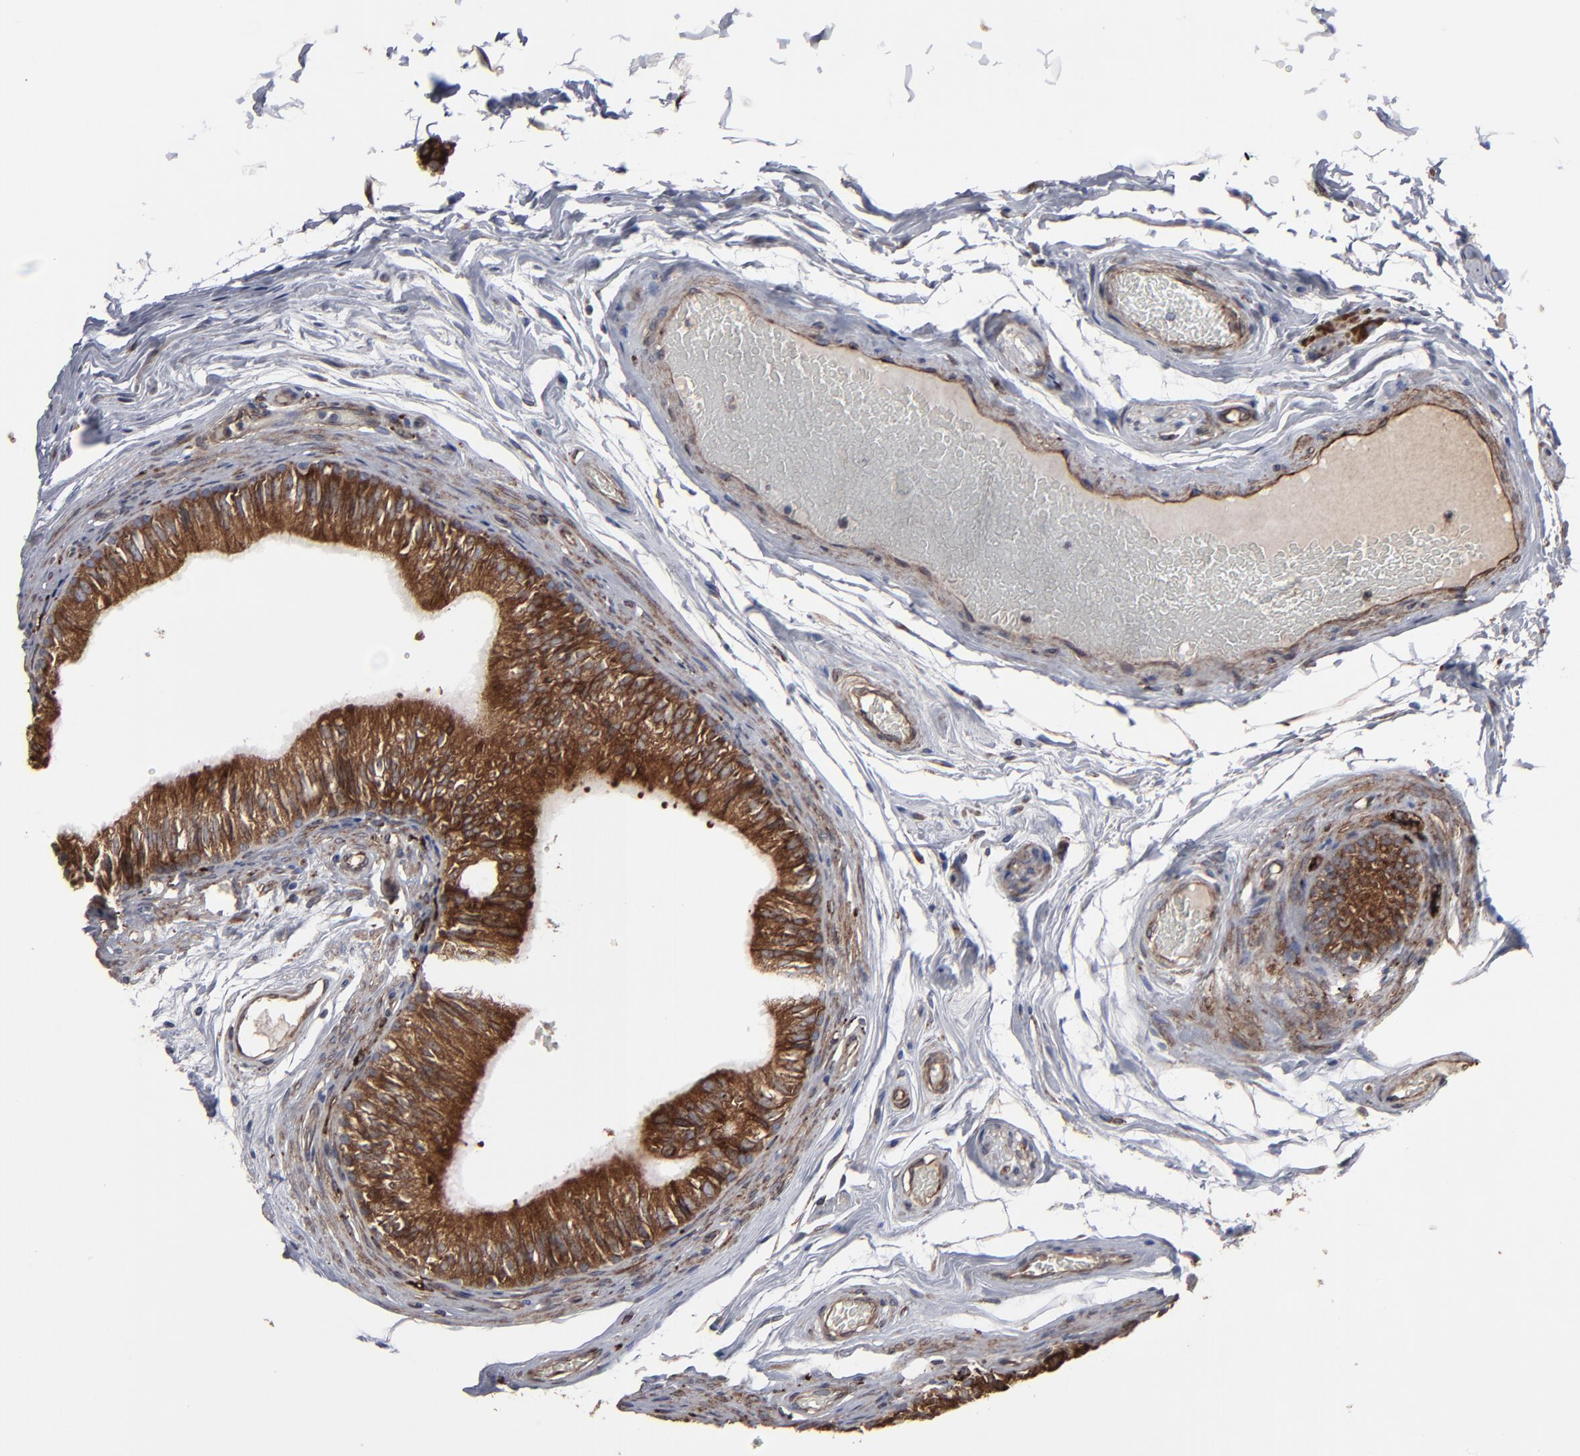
{"staining": {"intensity": "moderate", "quantity": ">75%", "location": "cytoplasmic/membranous"}, "tissue": "epididymis", "cell_type": "Glandular cells", "image_type": "normal", "snomed": [{"axis": "morphology", "description": "Normal tissue, NOS"}, {"axis": "topography", "description": "Testis"}, {"axis": "topography", "description": "Epididymis"}], "caption": "Human epididymis stained with a brown dye shows moderate cytoplasmic/membranous positive positivity in approximately >75% of glandular cells.", "gene": "CNIH1", "patient": {"sex": "male", "age": 36}}